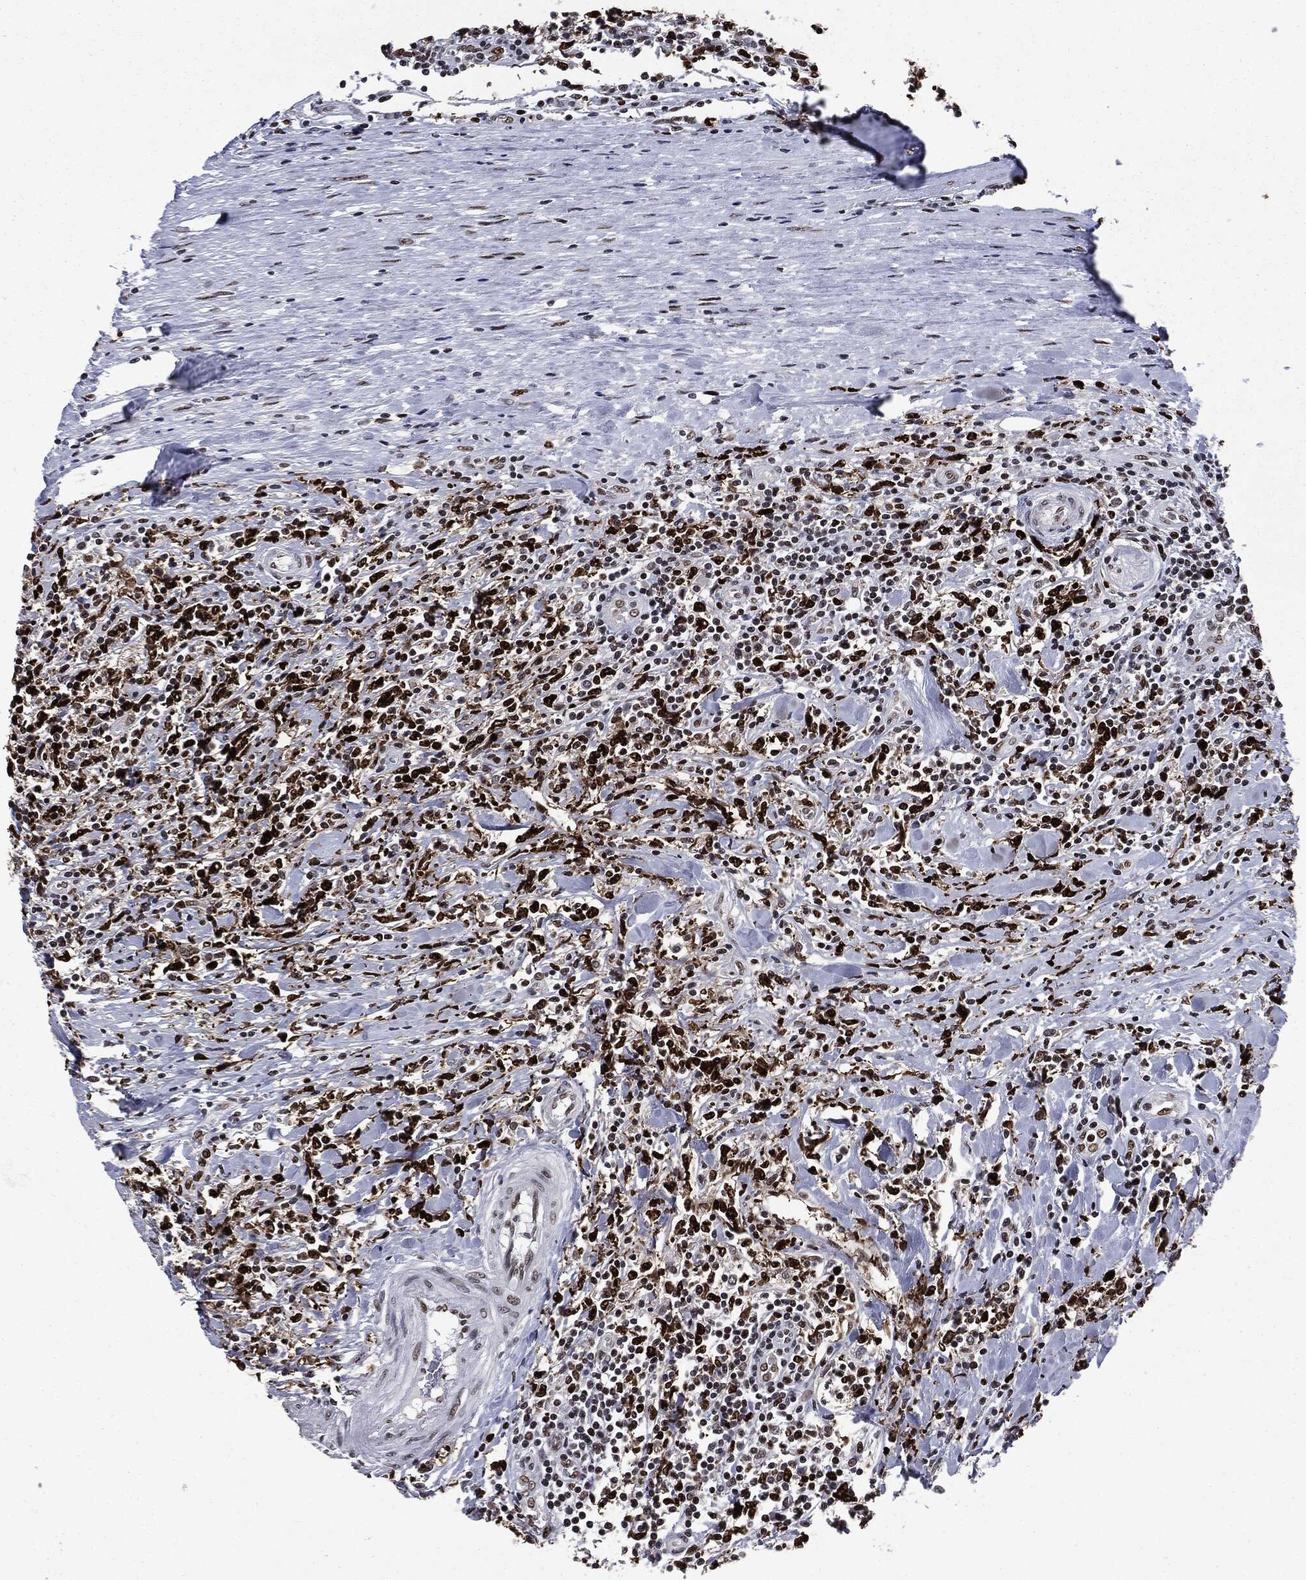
{"staining": {"intensity": "strong", "quantity": ">75%", "location": "nuclear"}, "tissue": "lymphoma", "cell_type": "Tumor cells", "image_type": "cancer", "snomed": [{"axis": "morphology", "description": "Malignant lymphoma, non-Hodgkin's type, High grade"}, {"axis": "topography", "description": "Lymph node"}], "caption": "Brown immunohistochemical staining in high-grade malignant lymphoma, non-Hodgkin's type demonstrates strong nuclear staining in approximately >75% of tumor cells. (DAB IHC, brown staining for protein, blue staining for nuclei).", "gene": "MSH2", "patient": {"sex": "female", "age": 84}}